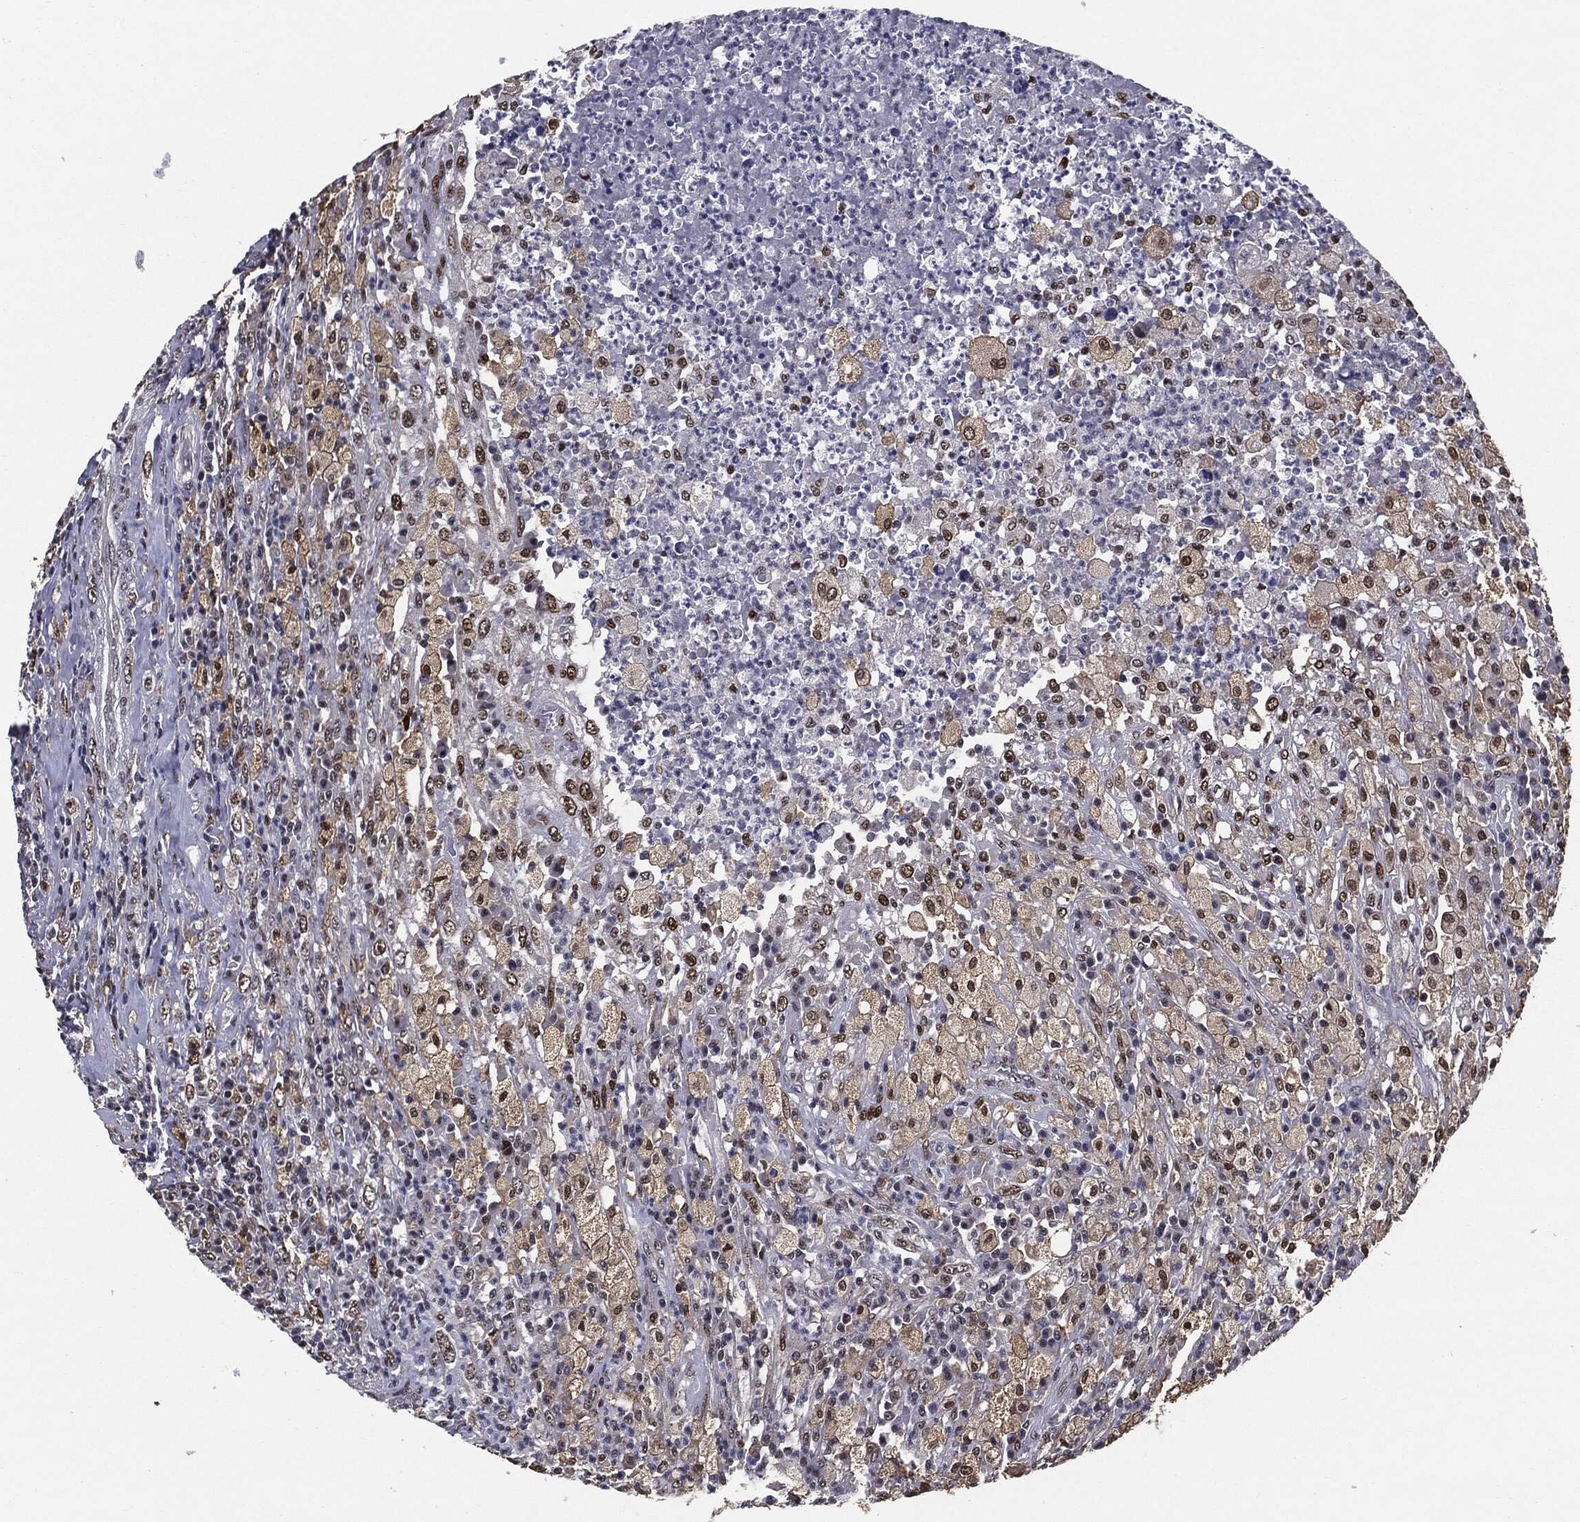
{"staining": {"intensity": "strong", "quantity": "<25%", "location": "nuclear"}, "tissue": "testis cancer", "cell_type": "Tumor cells", "image_type": "cancer", "snomed": [{"axis": "morphology", "description": "Necrosis, NOS"}, {"axis": "morphology", "description": "Carcinoma, Embryonal, NOS"}, {"axis": "topography", "description": "Testis"}], "caption": "DAB (3,3'-diaminobenzidine) immunohistochemical staining of testis cancer (embryonal carcinoma) shows strong nuclear protein expression in approximately <25% of tumor cells.", "gene": "JUN", "patient": {"sex": "male", "age": 19}}